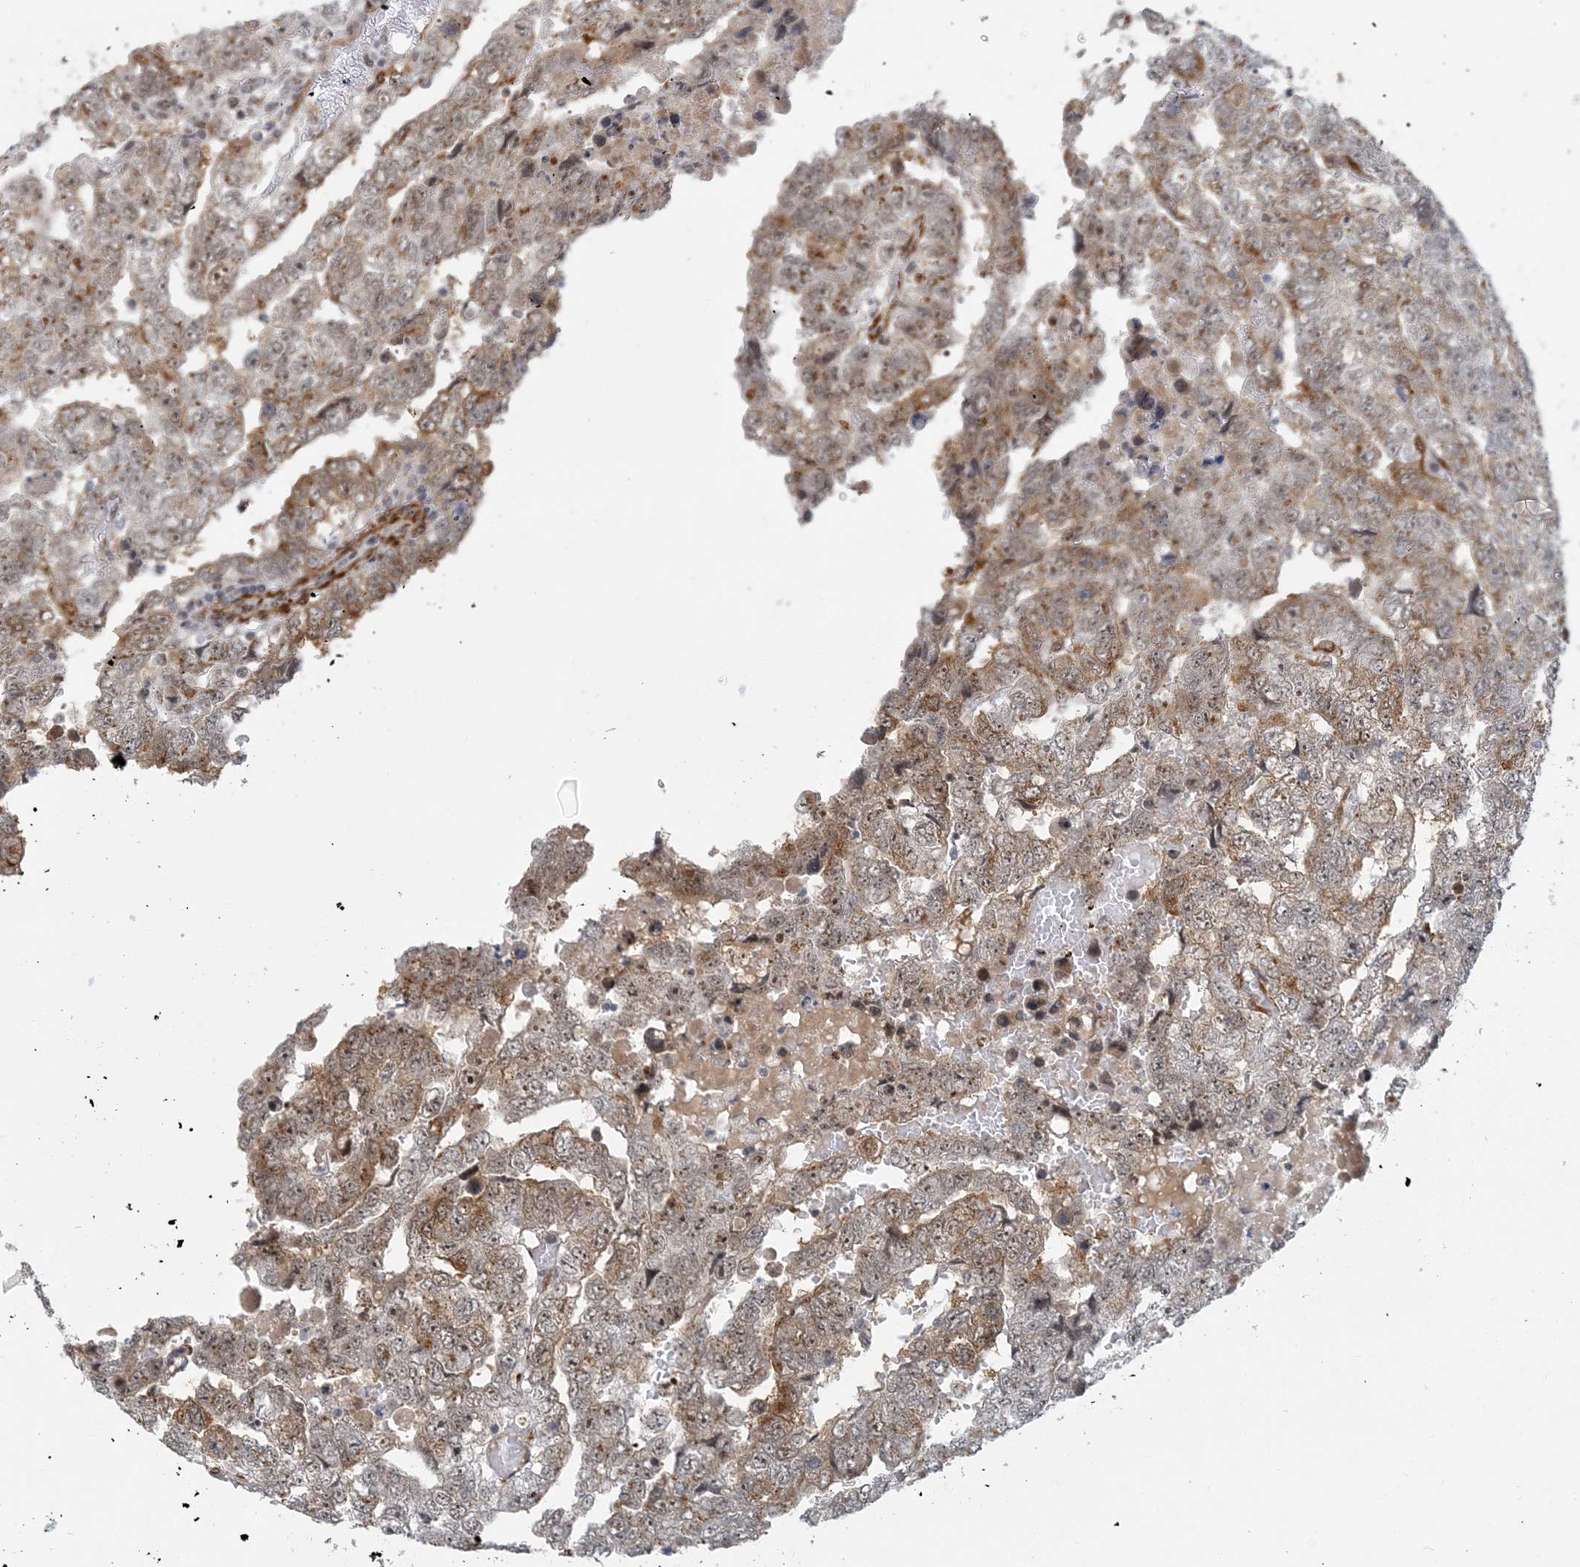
{"staining": {"intensity": "moderate", "quantity": ">75%", "location": "cytoplasmic/membranous,nuclear"}, "tissue": "testis cancer", "cell_type": "Tumor cells", "image_type": "cancer", "snomed": [{"axis": "morphology", "description": "Carcinoma, Embryonal, NOS"}, {"axis": "topography", "description": "Testis"}], "caption": "Immunohistochemical staining of testis embryonal carcinoma reveals medium levels of moderate cytoplasmic/membranous and nuclear protein expression in approximately >75% of tumor cells.", "gene": "PLRG1", "patient": {"sex": "male", "age": 45}}